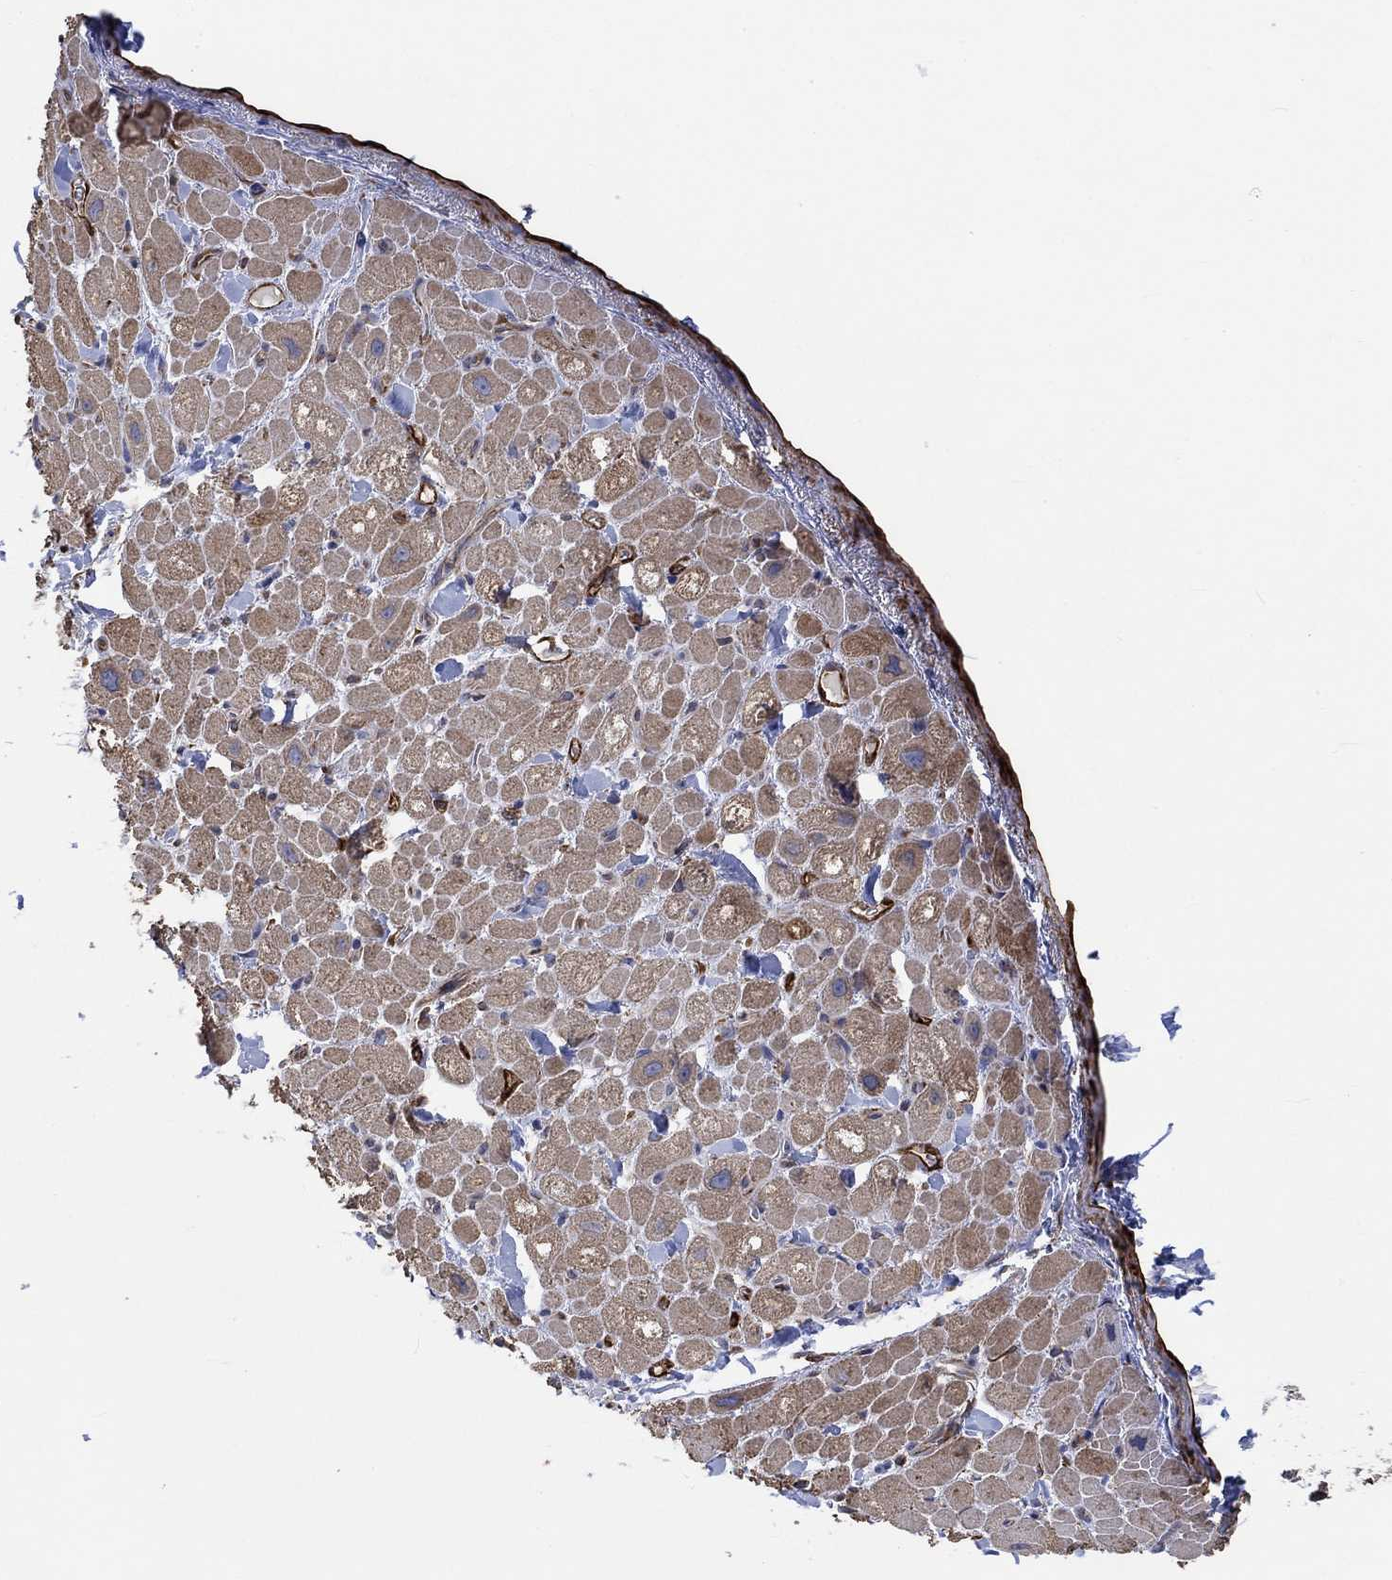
{"staining": {"intensity": "moderate", "quantity": "25%-75%", "location": "cytoplasmic/membranous"}, "tissue": "heart muscle", "cell_type": "Cardiomyocytes", "image_type": "normal", "snomed": [{"axis": "morphology", "description": "Normal tissue, NOS"}, {"axis": "topography", "description": "Heart"}], "caption": "Heart muscle stained with DAB (3,3'-diaminobenzidine) immunohistochemistry (IHC) shows medium levels of moderate cytoplasmic/membranous staining in approximately 25%-75% of cardiomyocytes.", "gene": "TGM2", "patient": {"sex": "male", "age": 60}}